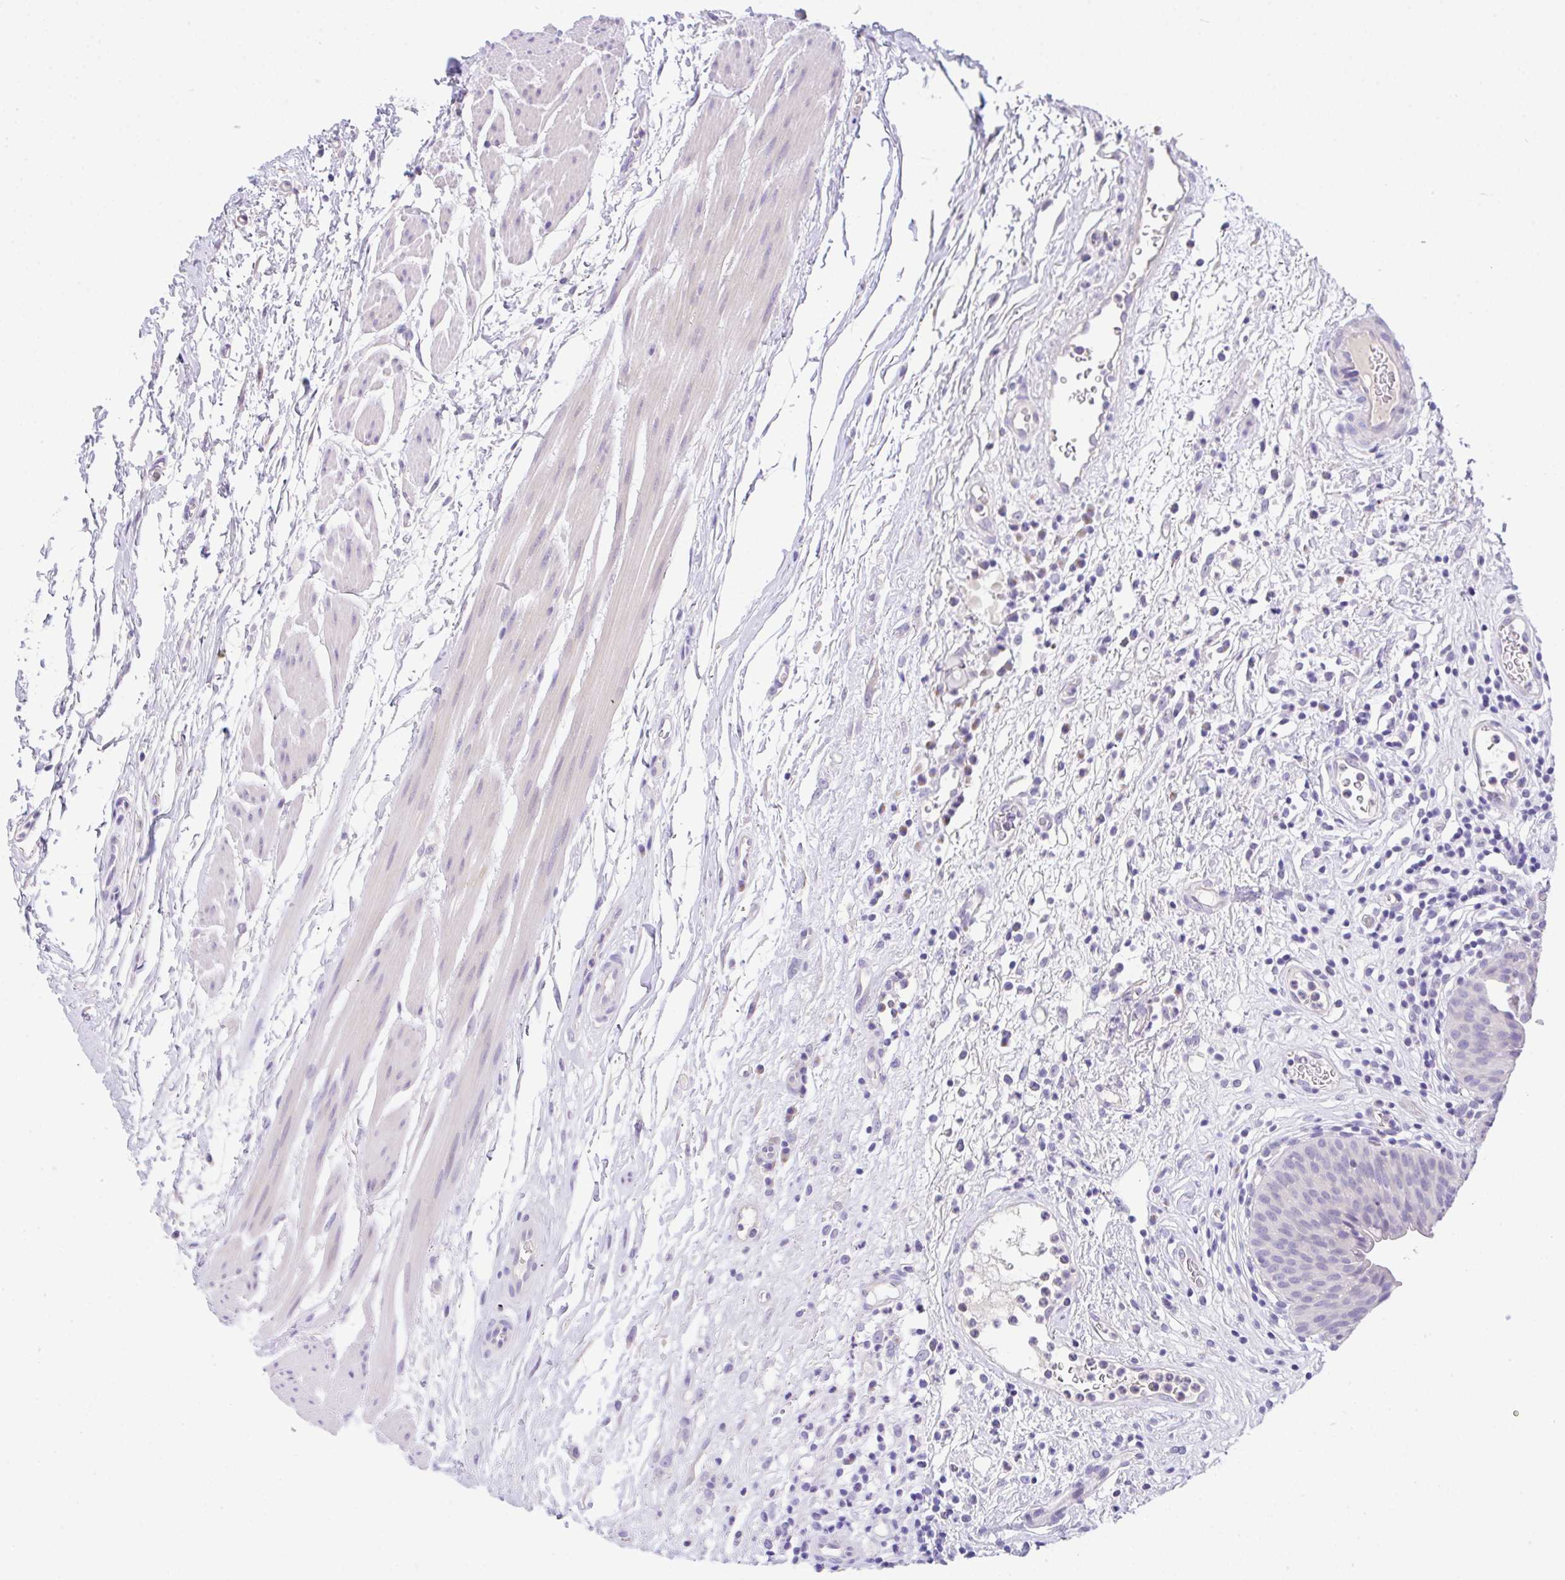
{"staining": {"intensity": "negative", "quantity": "none", "location": "none"}, "tissue": "urinary bladder", "cell_type": "Urothelial cells", "image_type": "normal", "snomed": [{"axis": "morphology", "description": "Normal tissue, NOS"}, {"axis": "morphology", "description": "Inflammation, NOS"}, {"axis": "topography", "description": "Urinary bladder"}], "caption": "Micrograph shows no significant protein positivity in urothelial cells of benign urinary bladder.", "gene": "SERPINE3", "patient": {"sex": "male", "age": 57}}